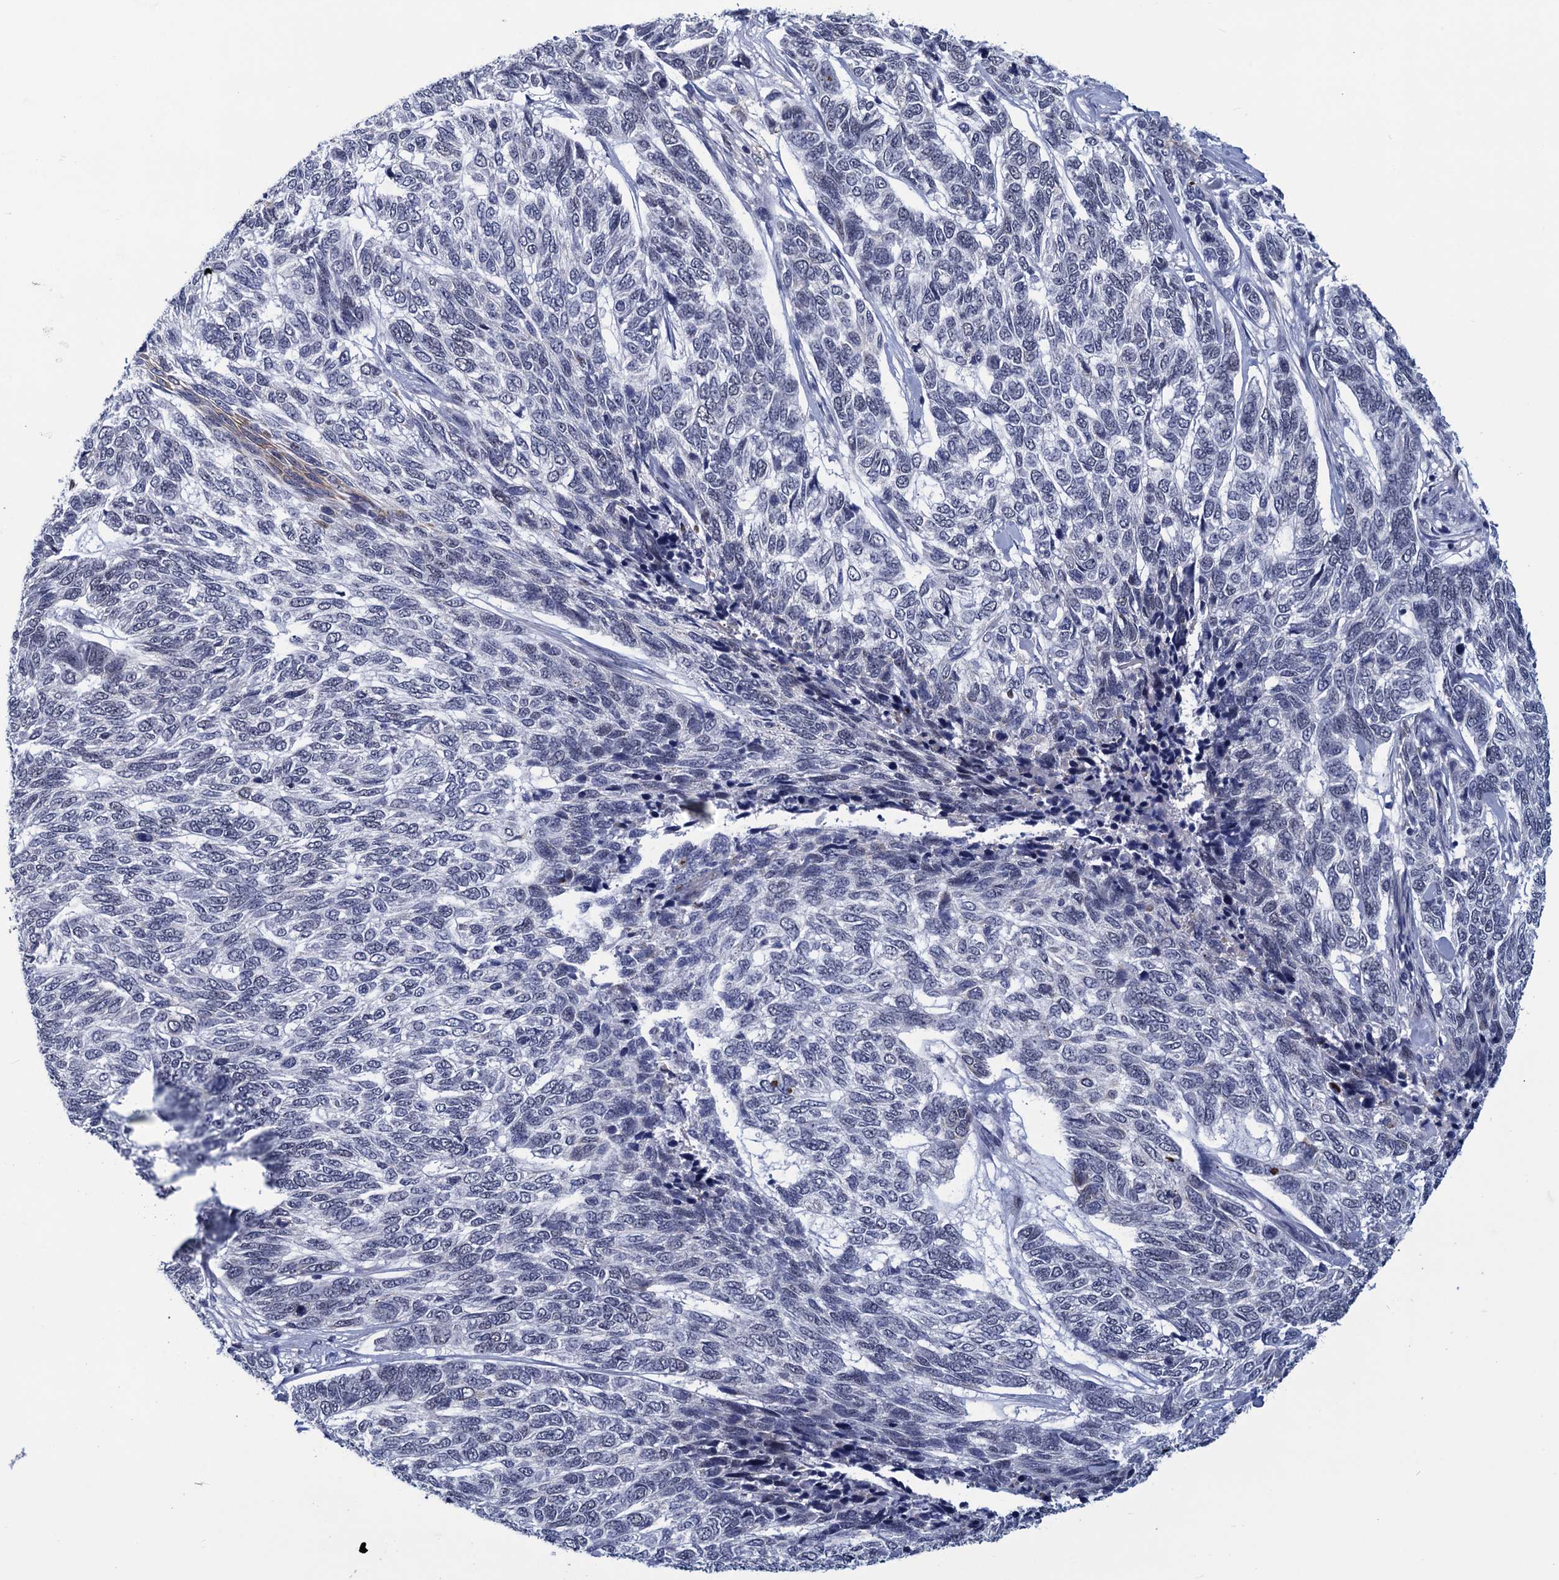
{"staining": {"intensity": "negative", "quantity": "none", "location": "none"}, "tissue": "skin cancer", "cell_type": "Tumor cells", "image_type": "cancer", "snomed": [{"axis": "morphology", "description": "Basal cell carcinoma"}, {"axis": "topography", "description": "Skin"}], "caption": "This is an immunohistochemistry photomicrograph of human skin basal cell carcinoma. There is no positivity in tumor cells.", "gene": "GINS3", "patient": {"sex": "female", "age": 65}}